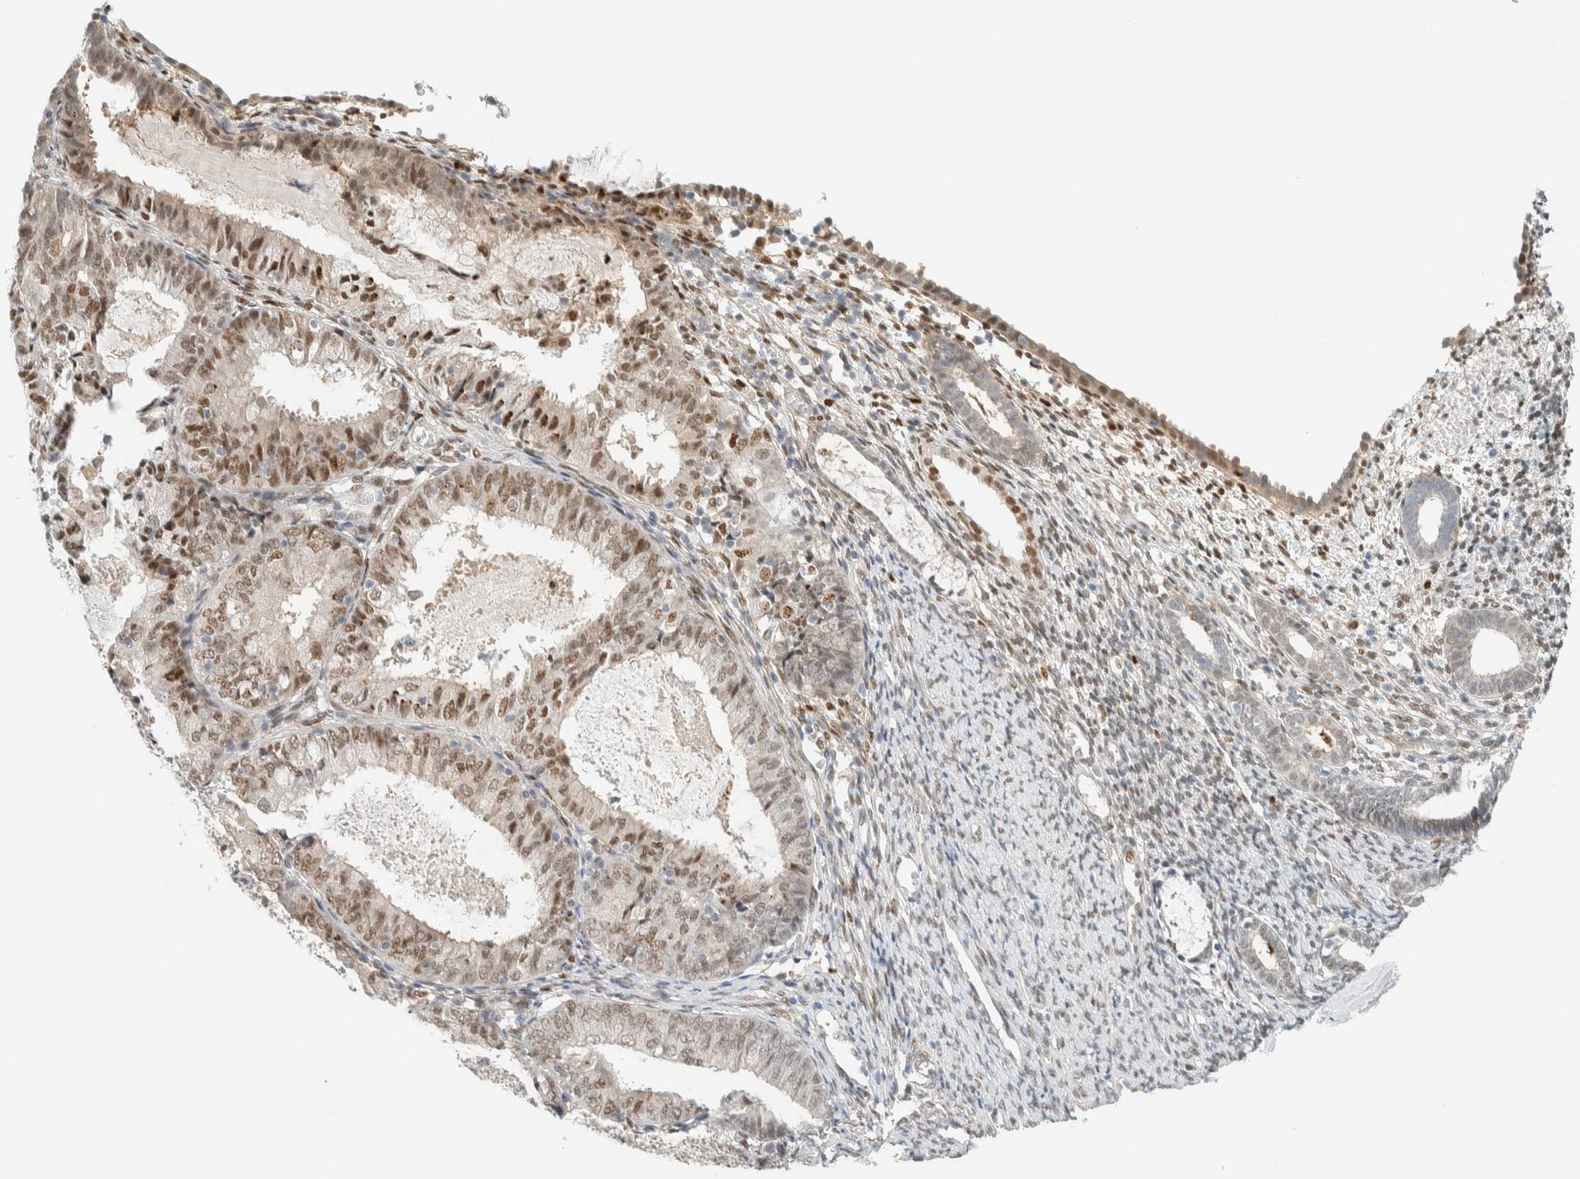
{"staining": {"intensity": "moderate", "quantity": "25%-75%", "location": "nuclear"}, "tissue": "endometrium", "cell_type": "Cells in endometrial stroma", "image_type": "normal", "snomed": [{"axis": "morphology", "description": "Normal tissue, NOS"}, {"axis": "morphology", "description": "Adenocarcinoma, NOS"}, {"axis": "topography", "description": "Endometrium"}], "caption": "Protein expression analysis of unremarkable human endometrium reveals moderate nuclear staining in about 25%-75% of cells in endometrial stroma.", "gene": "TFE3", "patient": {"sex": "female", "age": 57}}